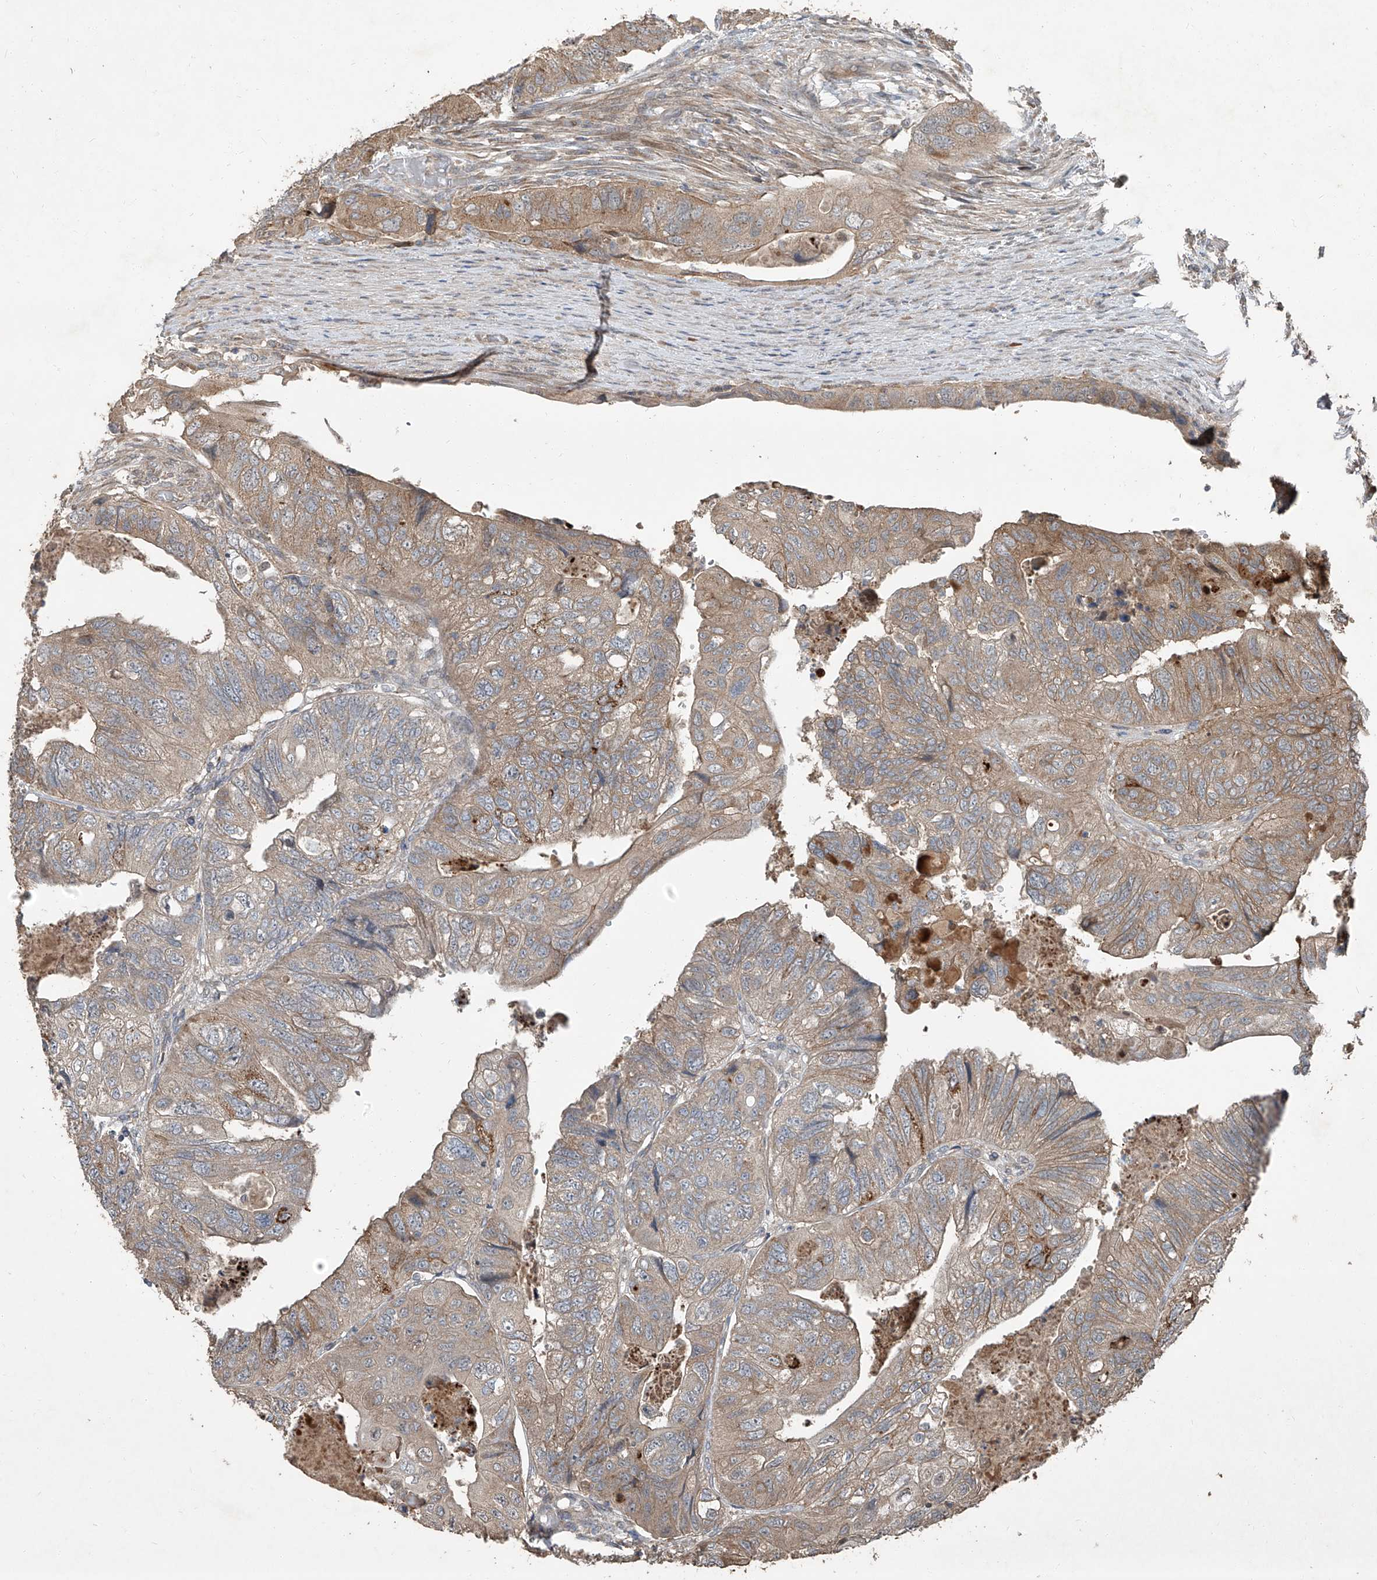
{"staining": {"intensity": "moderate", "quantity": ">75%", "location": "cytoplasmic/membranous"}, "tissue": "colorectal cancer", "cell_type": "Tumor cells", "image_type": "cancer", "snomed": [{"axis": "morphology", "description": "Adenocarcinoma, NOS"}, {"axis": "topography", "description": "Rectum"}], "caption": "Colorectal adenocarcinoma stained with IHC reveals moderate cytoplasmic/membranous expression in approximately >75% of tumor cells.", "gene": "CCN1", "patient": {"sex": "male", "age": 63}}